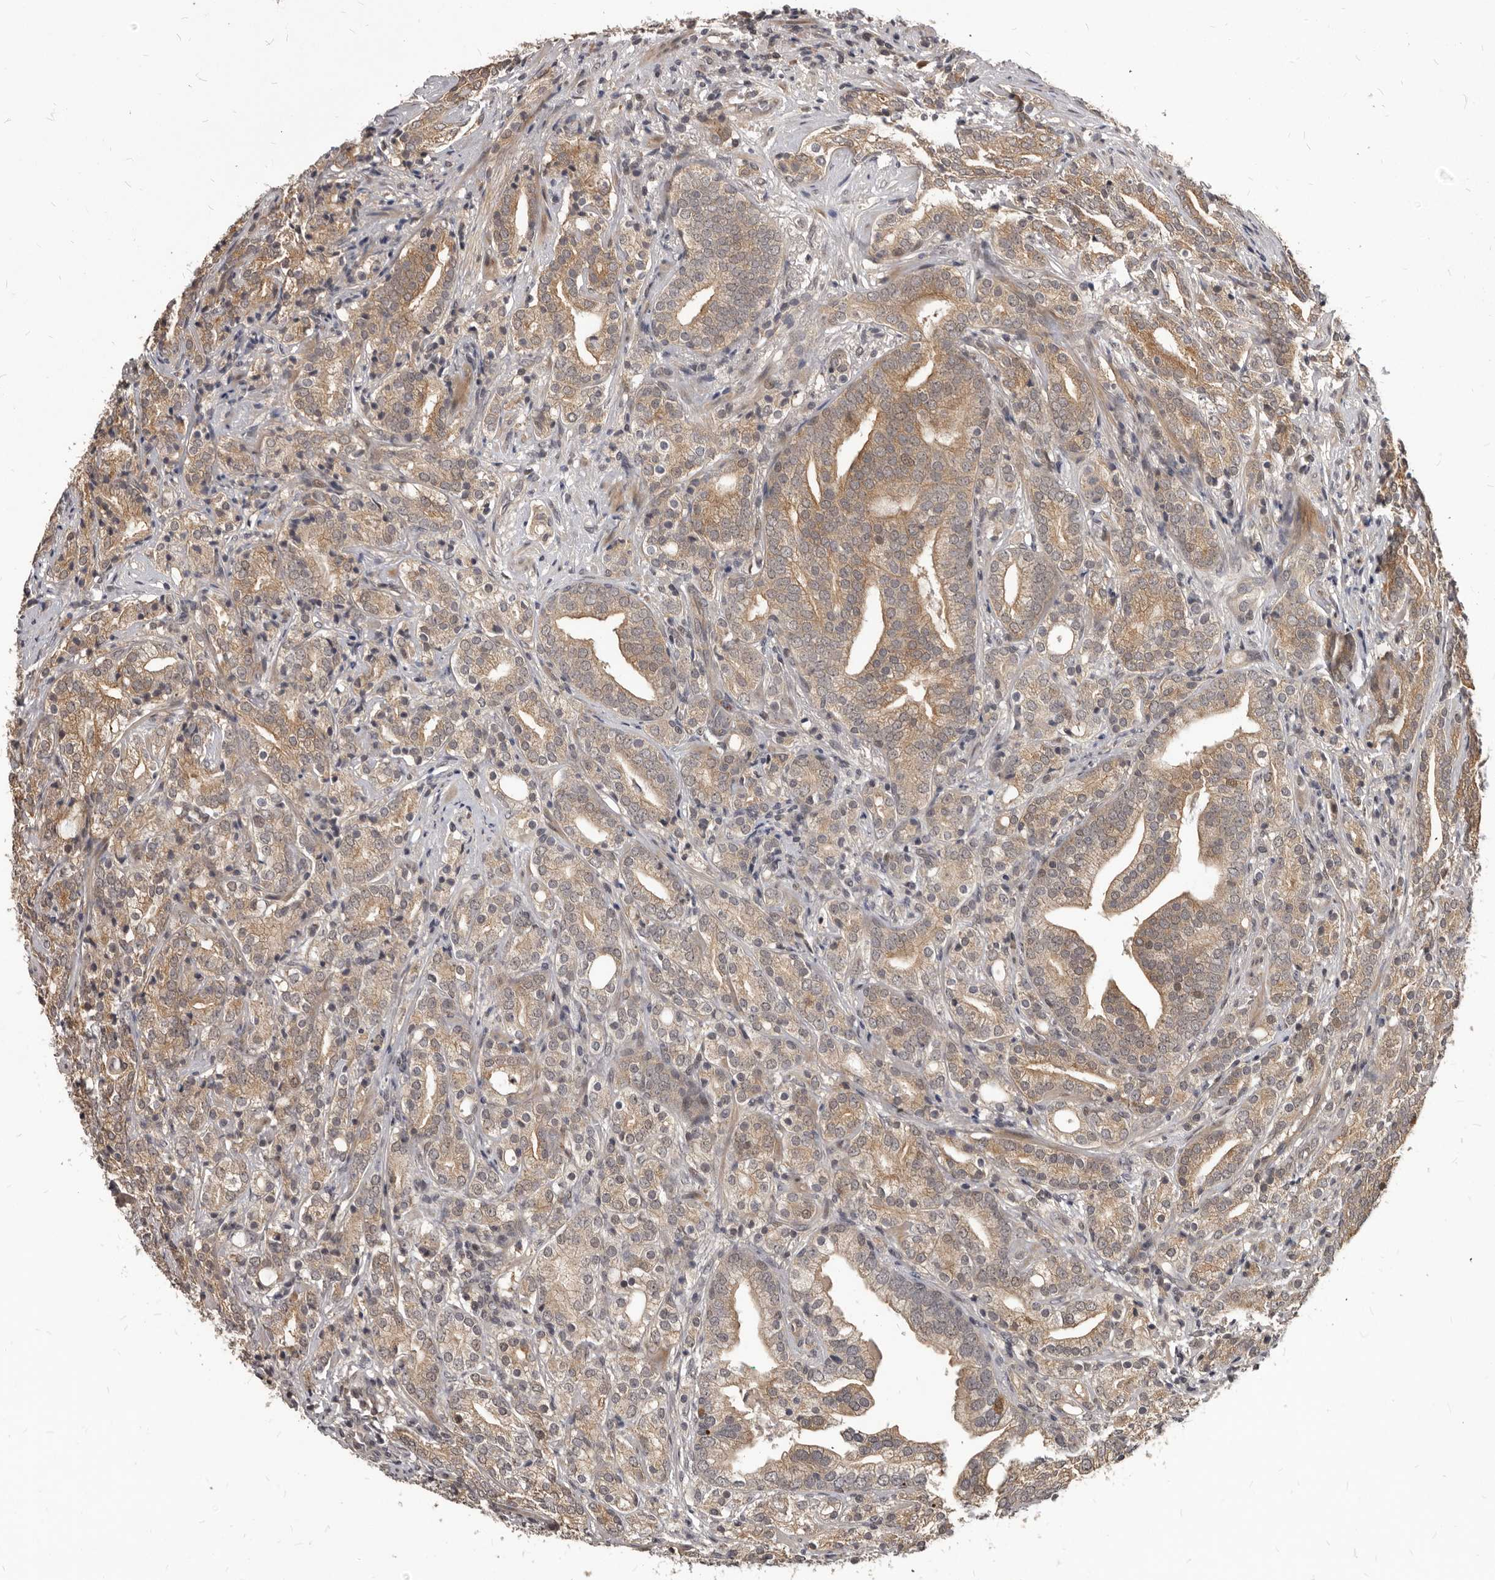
{"staining": {"intensity": "moderate", "quantity": ">75%", "location": "cytoplasmic/membranous"}, "tissue": "prostate cancer", "cell_type": "Tumor cells", "image_type": "cancer", "snomed": [{"axis": "morphology", "description": "Adenocarcinoma, High grade"}, {"axis": "topography", "description": "Prostate"}], "caption": "Protein expression by immunohistochemistry demonstrates moderate cytoplasmic/membranous expression in about >75% of tumor cells in adenocarcinoma (high-grade) (prostate).", "gene": "GABPB2", "patient": {"sex": "male", "age": 57}}